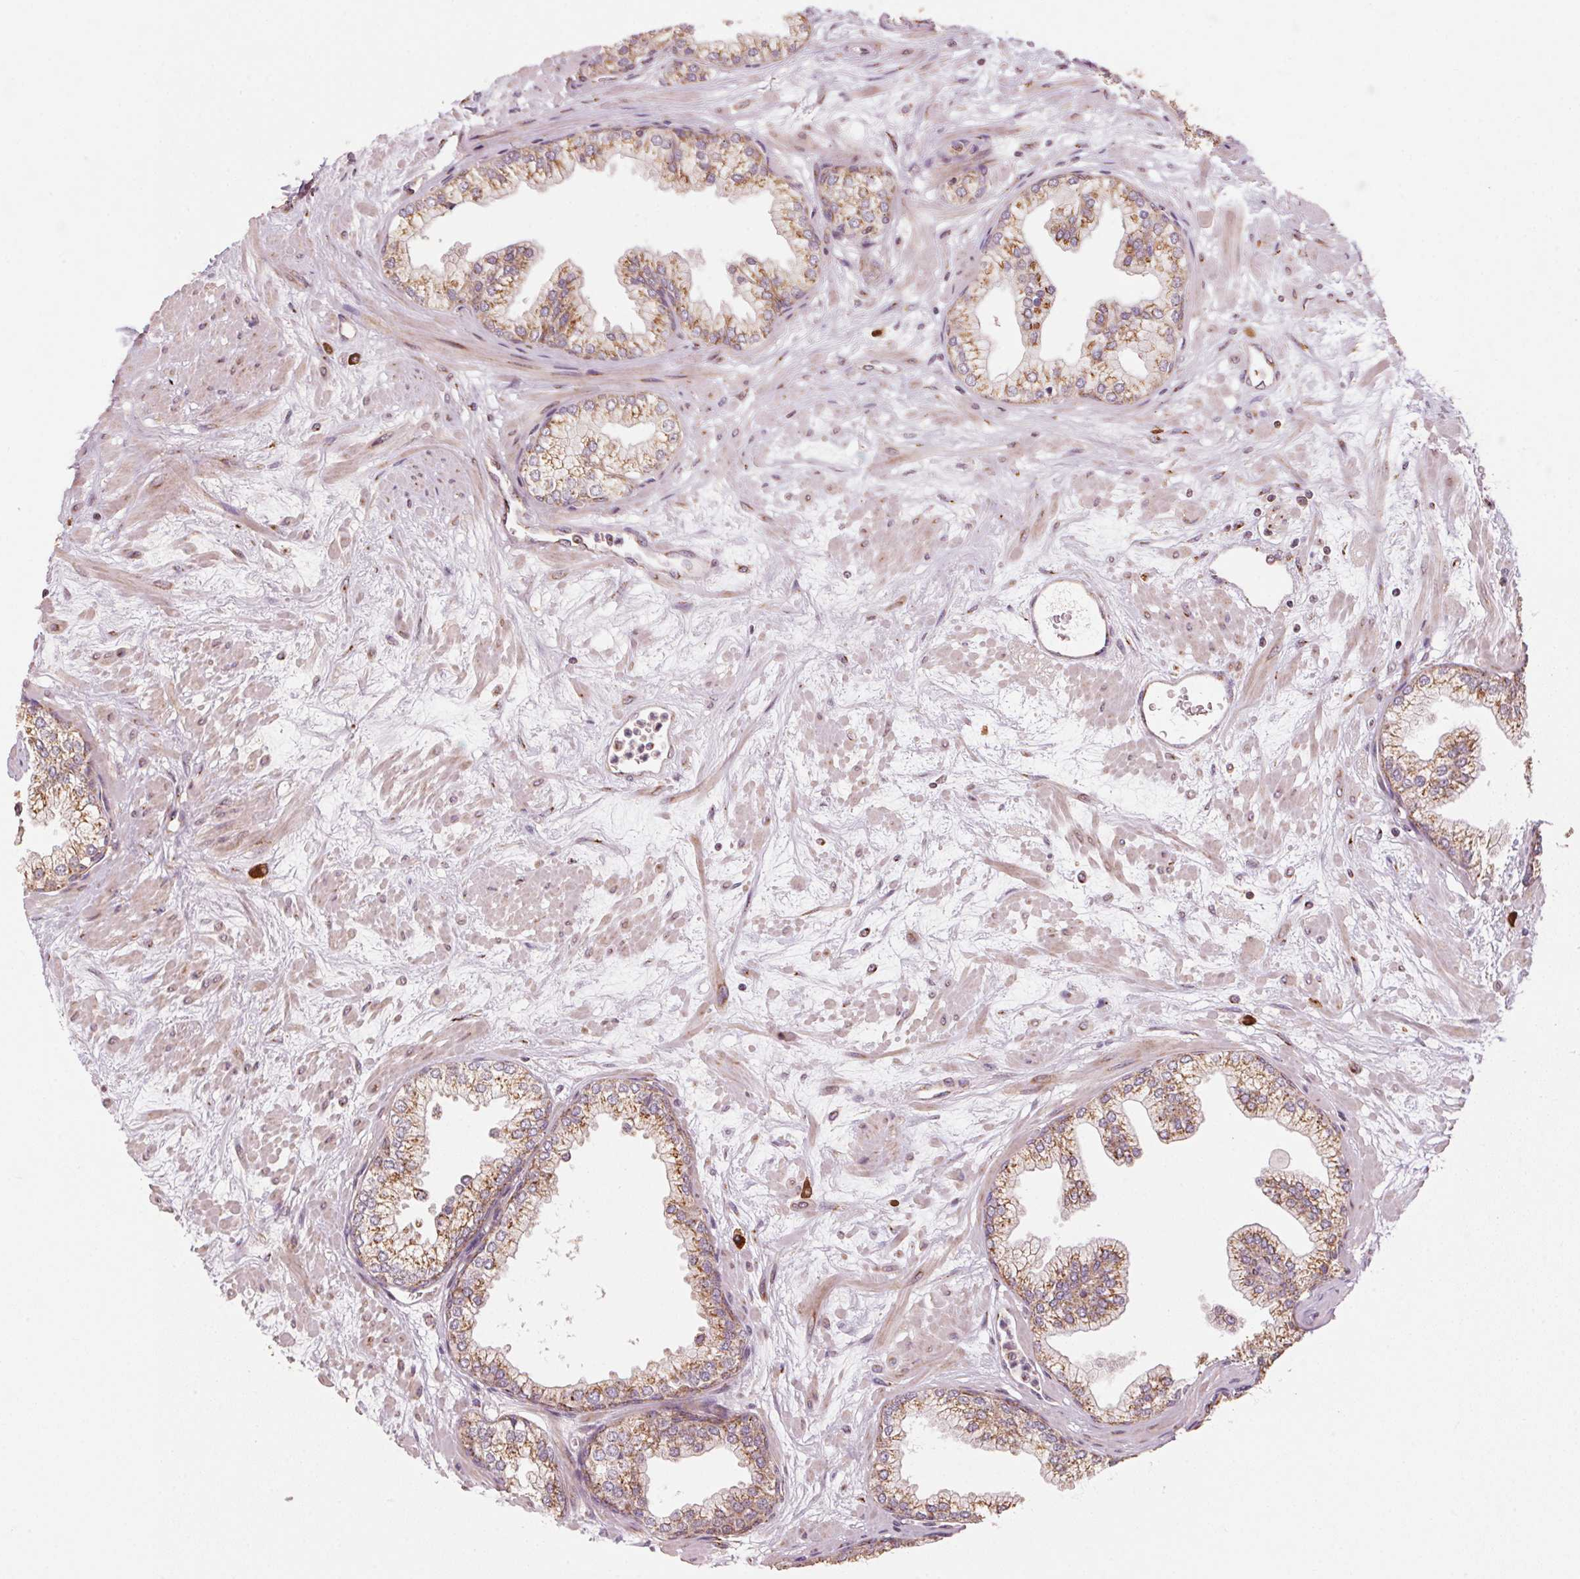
{"staining": {"intensity": "moderate", "quantity": ">75%", "location": "cytoplasmic/membranous"}, "tissue": "prostate", "cell_type": "Glandular cells", "image_type": "normal", "snomed": [{"axis": "morphology", "description": "Normal tissue, NOS"}, {"axis": "topography", "description": "Prostate"}, {"axis": "topography", "description": "Peripheral nerve tissue"}], "caption": "Glandular cells show moderate cytoplasmic/membranous expression in approximately >75% of cells in normal prostate. (DAB (3,3'-diaminobenzidine) IHC with brightfield microscopy, high magnification).", "gene": "TOMM70", "patient": {"sex": "male", "age": 61}}